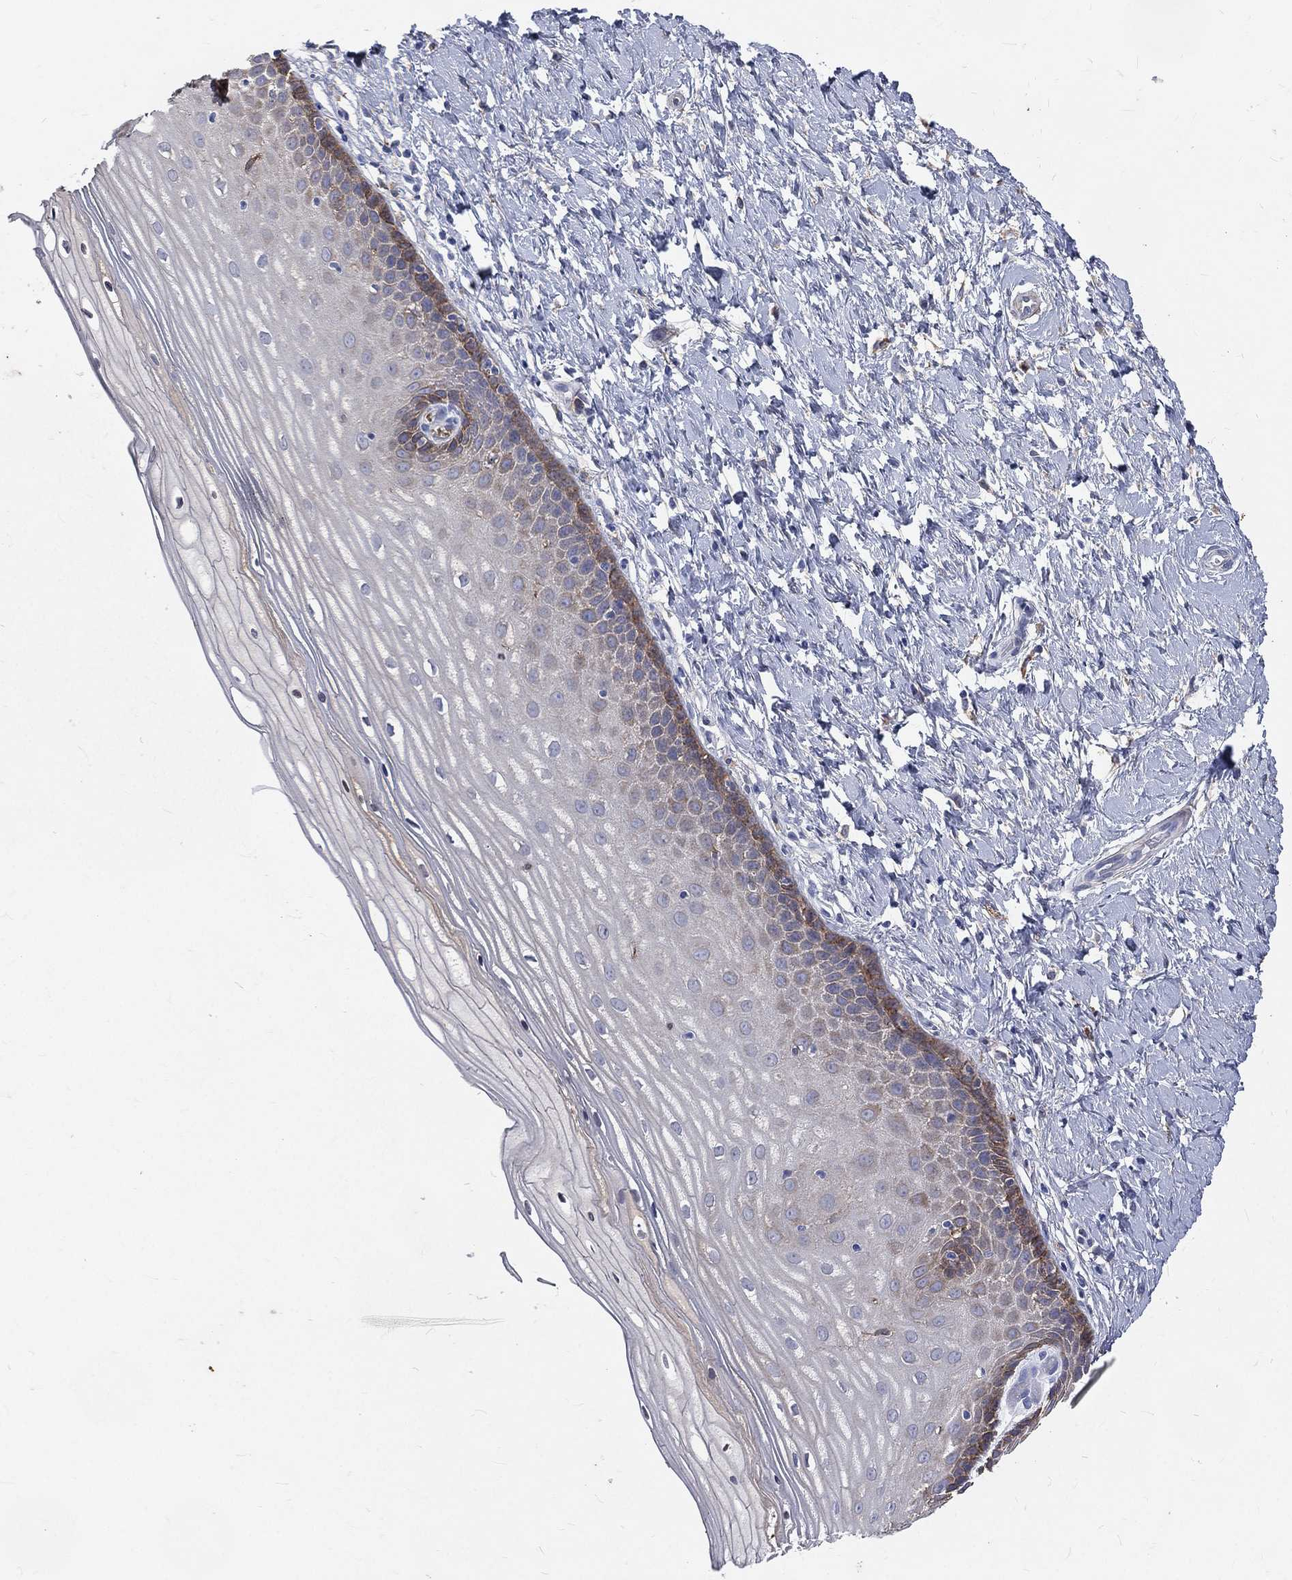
{"staining": {"intensity": "weak", "quantity": "<25%", "location": "cytoplasmic/membranous"}, "tissue": "cervix", "cell_type": "Glandular cells", "image_type": "normal", "snomed": [{"axis": "morphology", "description": "Normal tissue, NOS"}, {"axis": "topography", "description": "Cervix"}], "caption": "Protein analysis of benign cervix exhibits no significant staining in glandular cells.", "gene": "BASP1", "patient": {"sex": "female", "age": 37}}